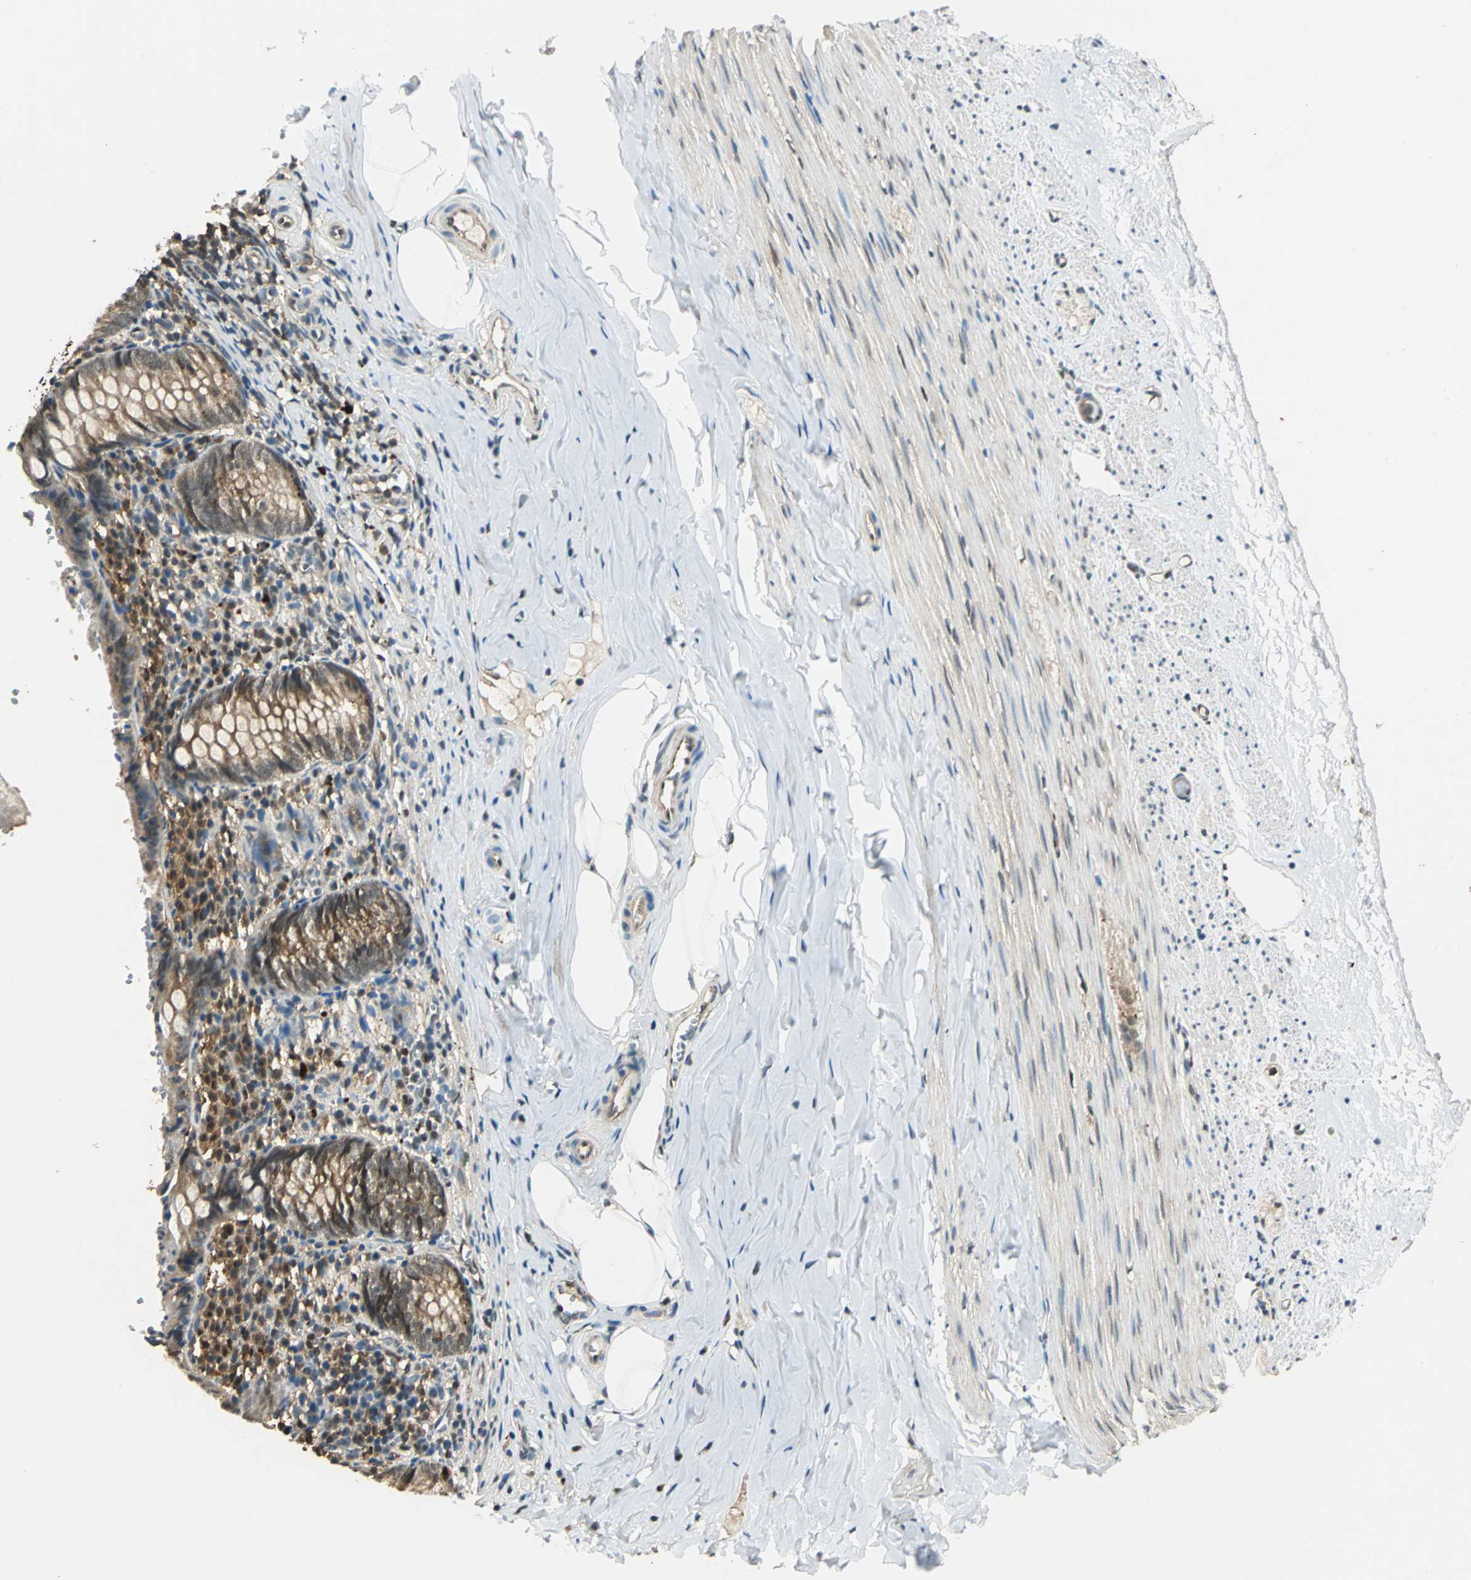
{"staining": {"intensity": "weak", "quantity": ">75%", "location": "cytoplasmic/membranous,nuclear"}, "tissue": "appendix", "cell_type": "Glandular cells", "image_type": "normal", "snomed": [{"axis": "morphology", "description": "Normal tissue, NOS"}, {"axis": "topography", "description": "Appendix"}], "caption": "Normal appendix was stained to show a protein in brown. There is low levels of weak cytoplasmic/membranous,nuclear staining in about >75% of glandular cells. The staining is performed using DAB brown chromogen to label protein expression. The nuclei are counter-stained blue using hematoxylin.", "gene": "PPP1R13L", "patient": {"sex": "female", "age": 10}}